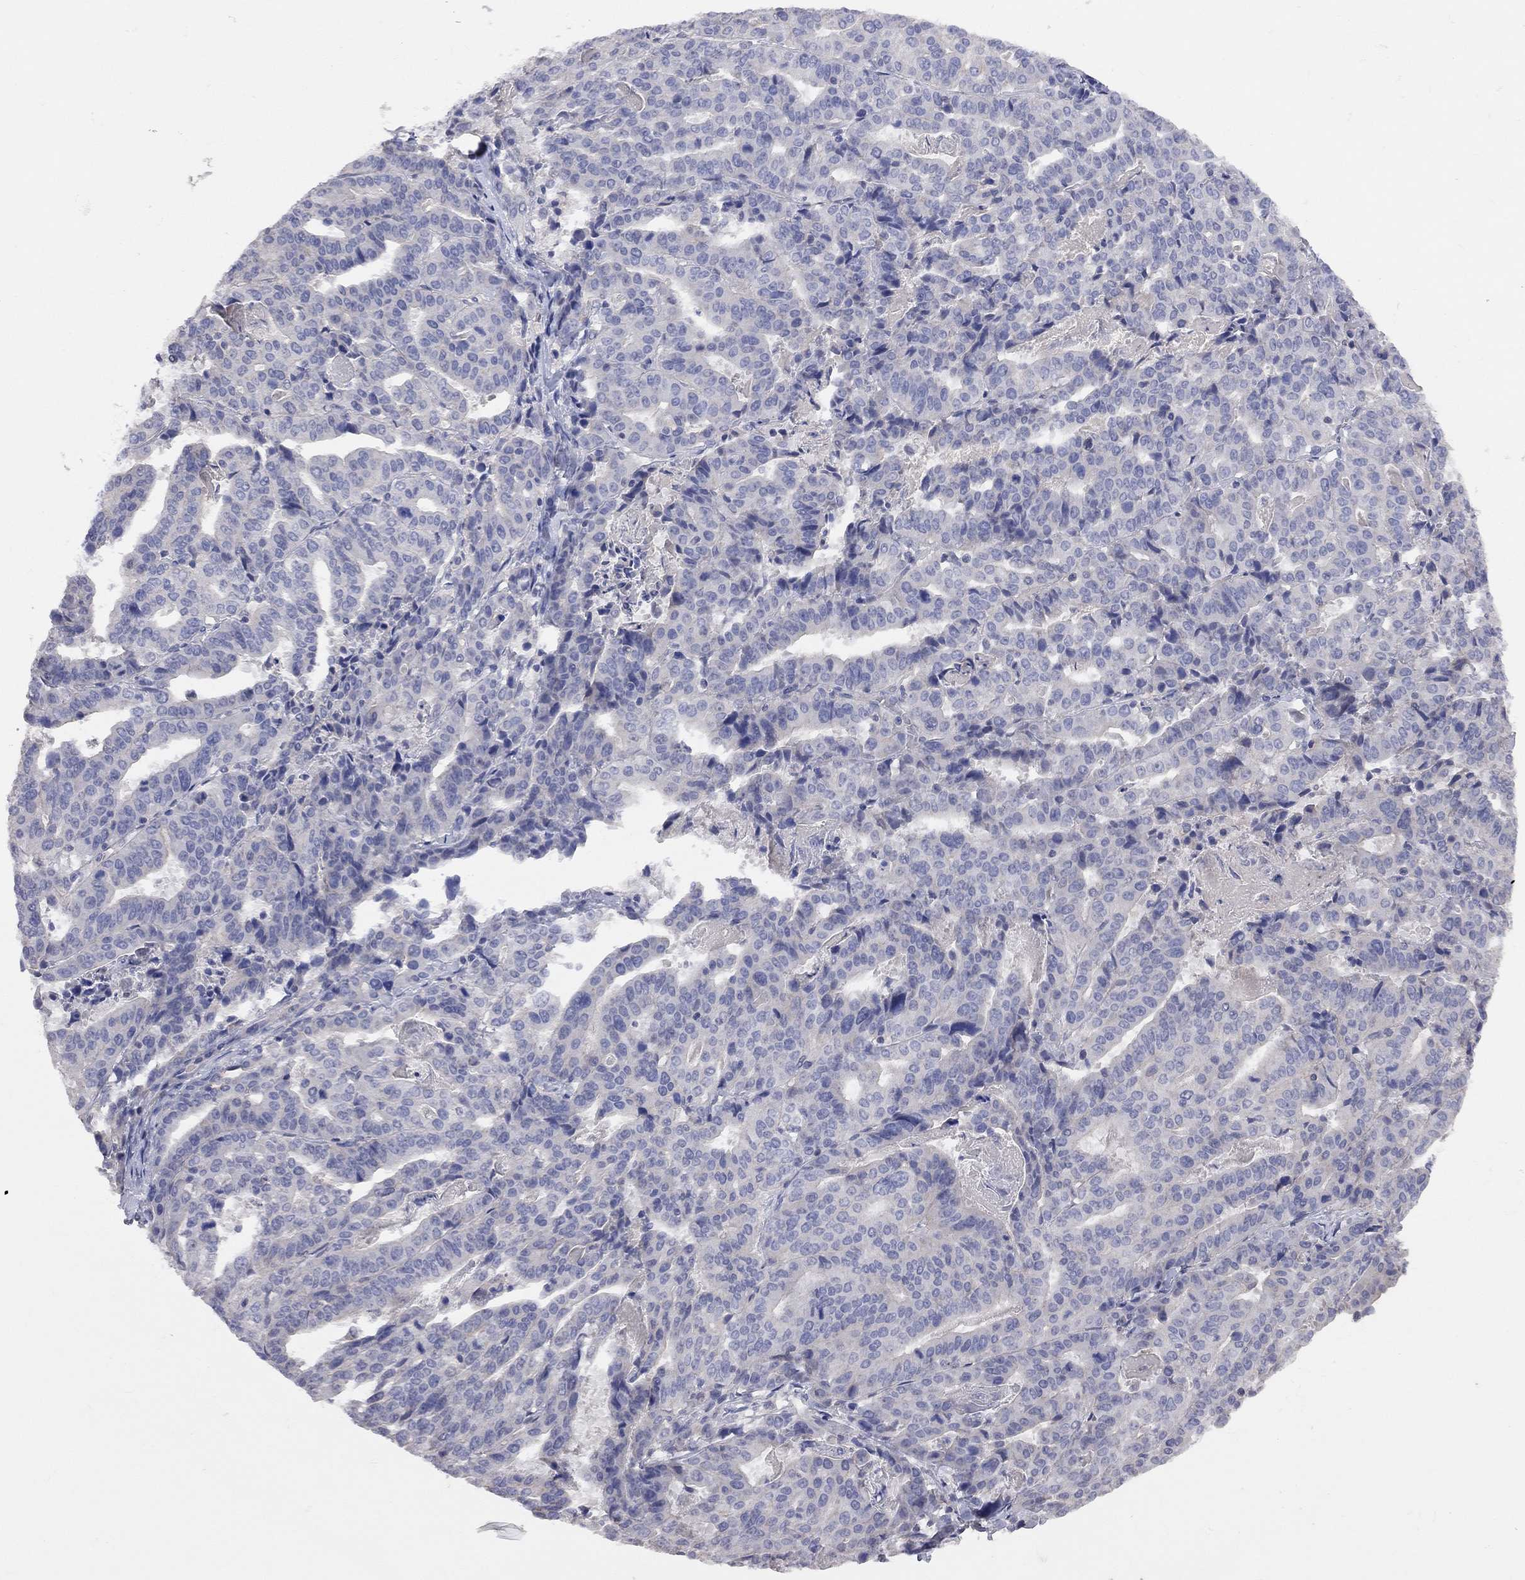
{"staining": {"intensity": "negative", "quantity": "none", "location": "none"}, "tissue": "stomach cancer", "cell_type": "Tumor cells", "image_type": "cancer", "snomed": [{"axis": "morphology", "description": "Adenocarcinoma, NOS"}, {"axis": "topography", "description": "Stomach"}], "caption": "Immunohistochemical staining of adenocarcinoma (stomach) shows no significant staining in tumor cells.", "gene": "KCNB1", "patient": {"sex": "male", "age": 48}}